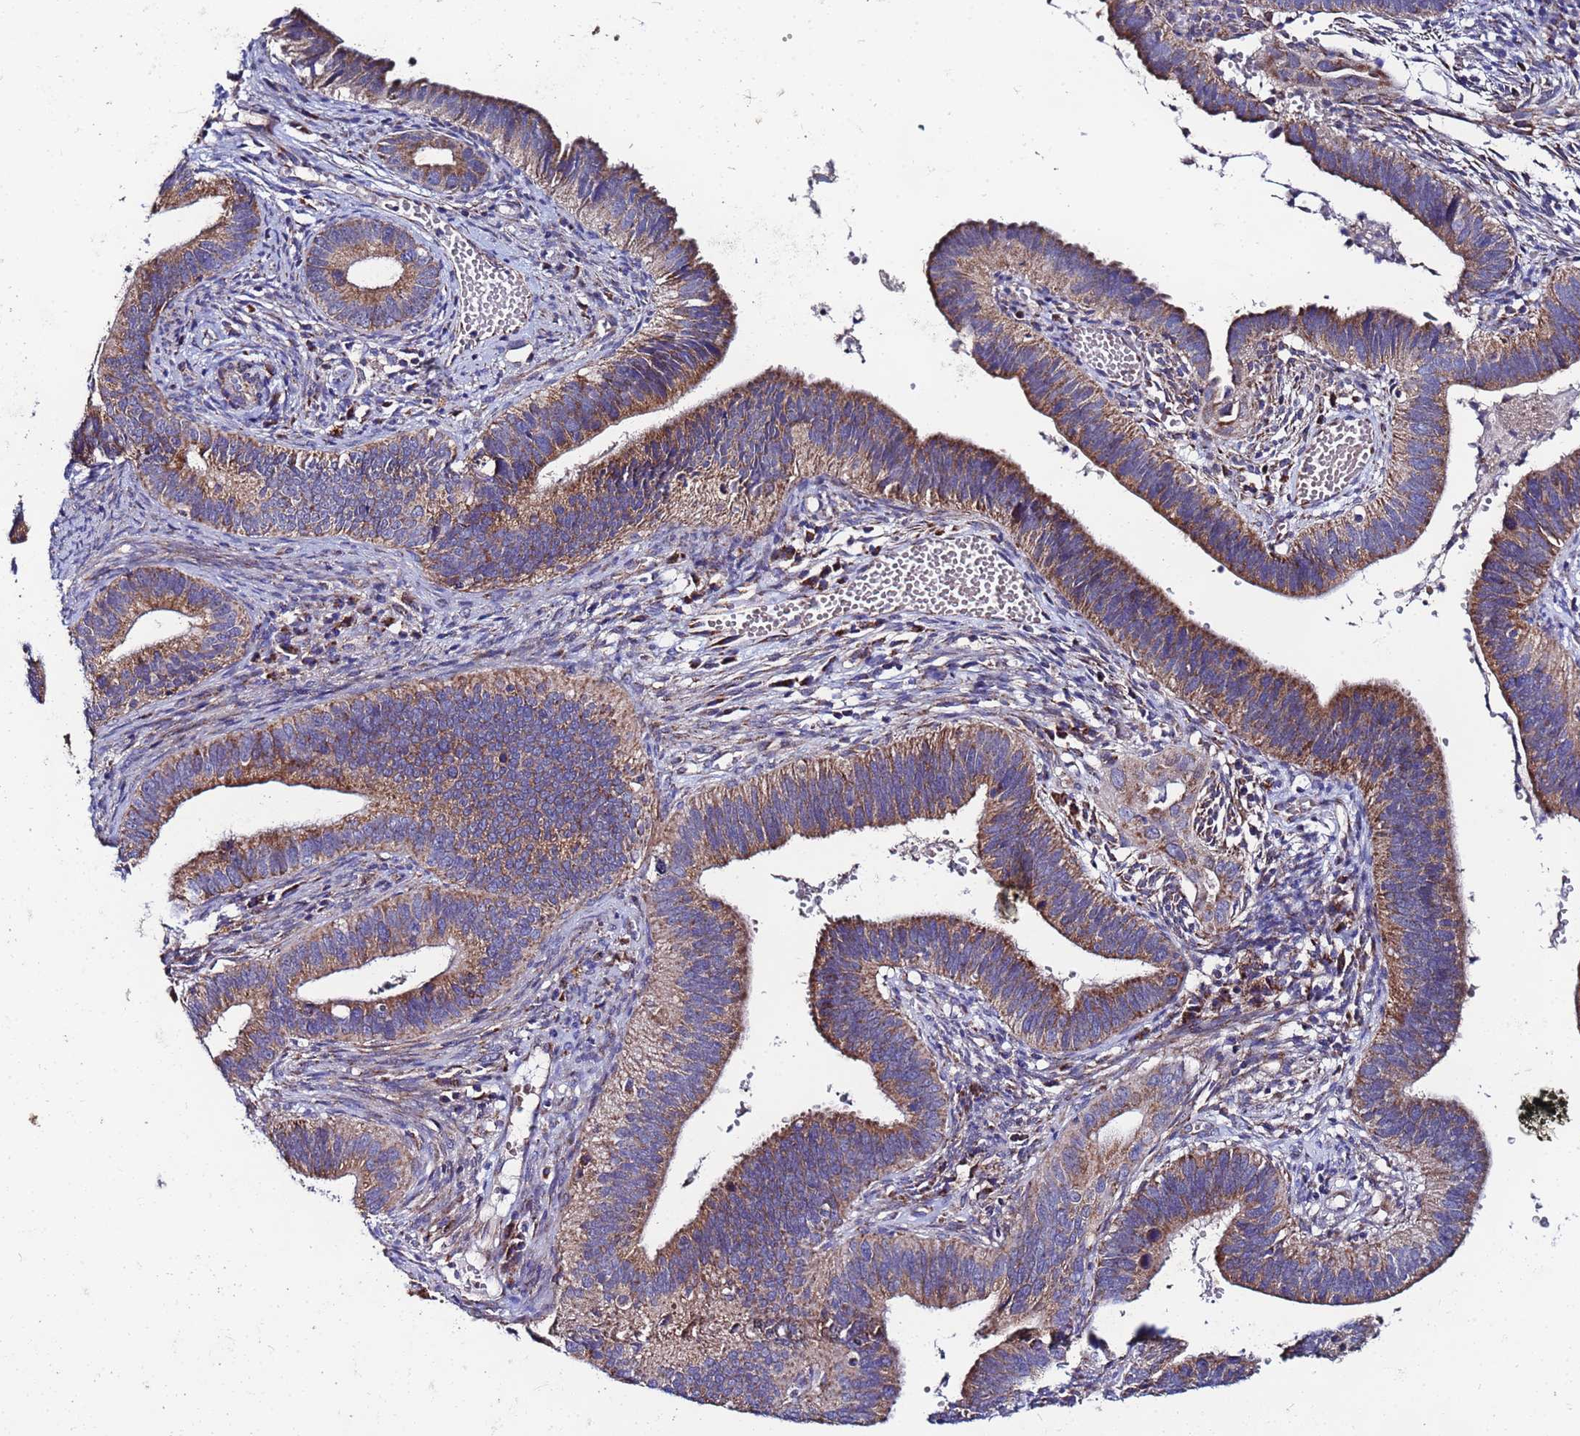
{"staining": {"intensity": "moderate", "quantity": ">75%", "location": "cytoplasmic/membranous"}, "tissue": "cervical cancer", "cell_type": "Tumor cells", "image_type": "cancer", "snomed": [{"axis": "morphology", "description": "Adenocarcinoma, NOS"}, {"axis": "topography", "description": "Cervix"}], "caption": "Immunohistochemical staining of adenocarcinoma (cervical) reveals medium levels of moderate cytoplasmic/membranous staining in approximately >75% of tumor cells. Immunohistochemistry stains the protein of interest in brown and the nuclei are stained blue.", "gene": "FAHD2A", "patient": {"sex": "female", "age": 42}}